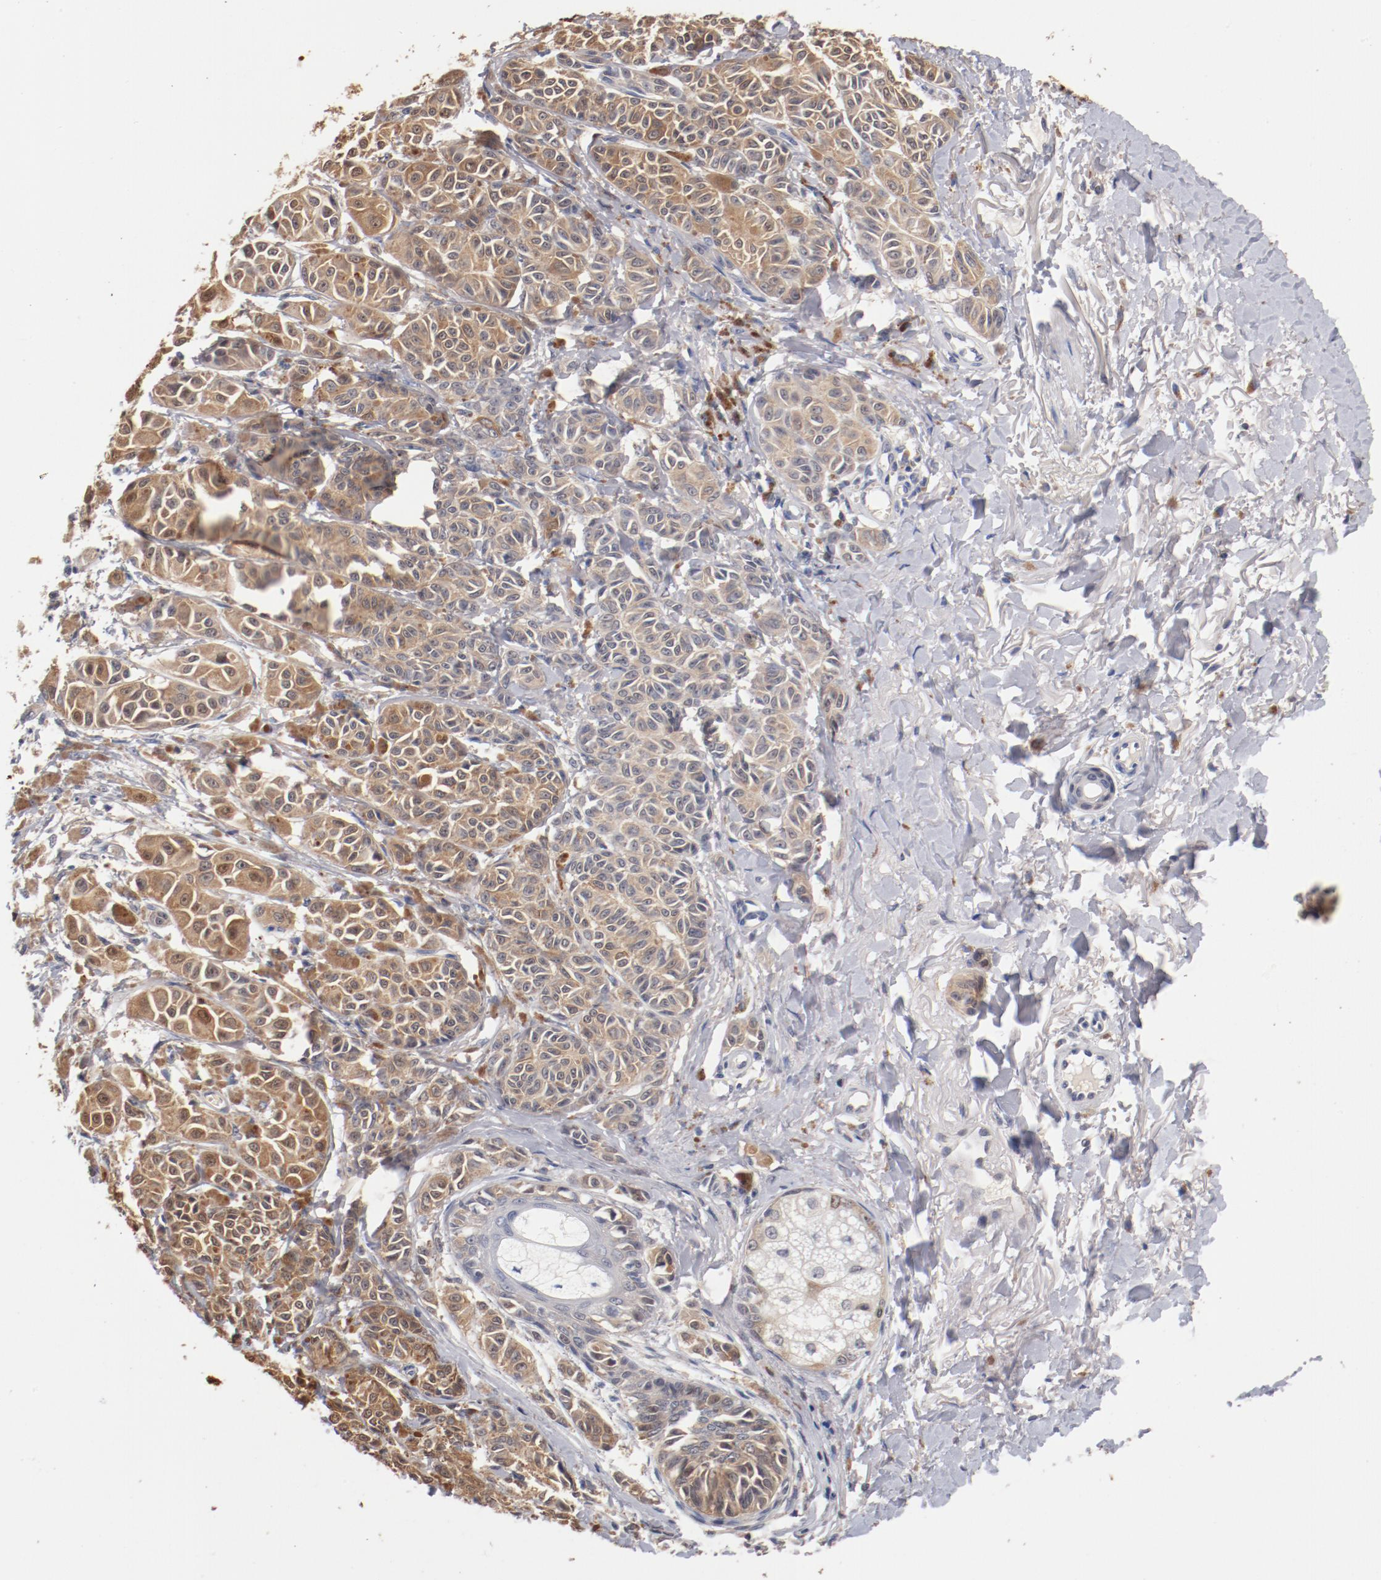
{"staining": {"intensity": "moderate", "quantity": ">75%", "location": "cytoplasmic/membranous"}, "tissue": "melanoma", "cell_type": "Tumor cells", "image_type": "cancer", "snomed": [{"axis": "morphology", "description": "Malignant melanoma, NOS"}, {"axis": "topography", "description": "Skin"}], "caption": "Melanoma stained for a protein reveals moderate cytoplasmic/membranous positivity in tumor cells.", "gene": "MIF", "patient": {"sex": "male", "age": 76}}